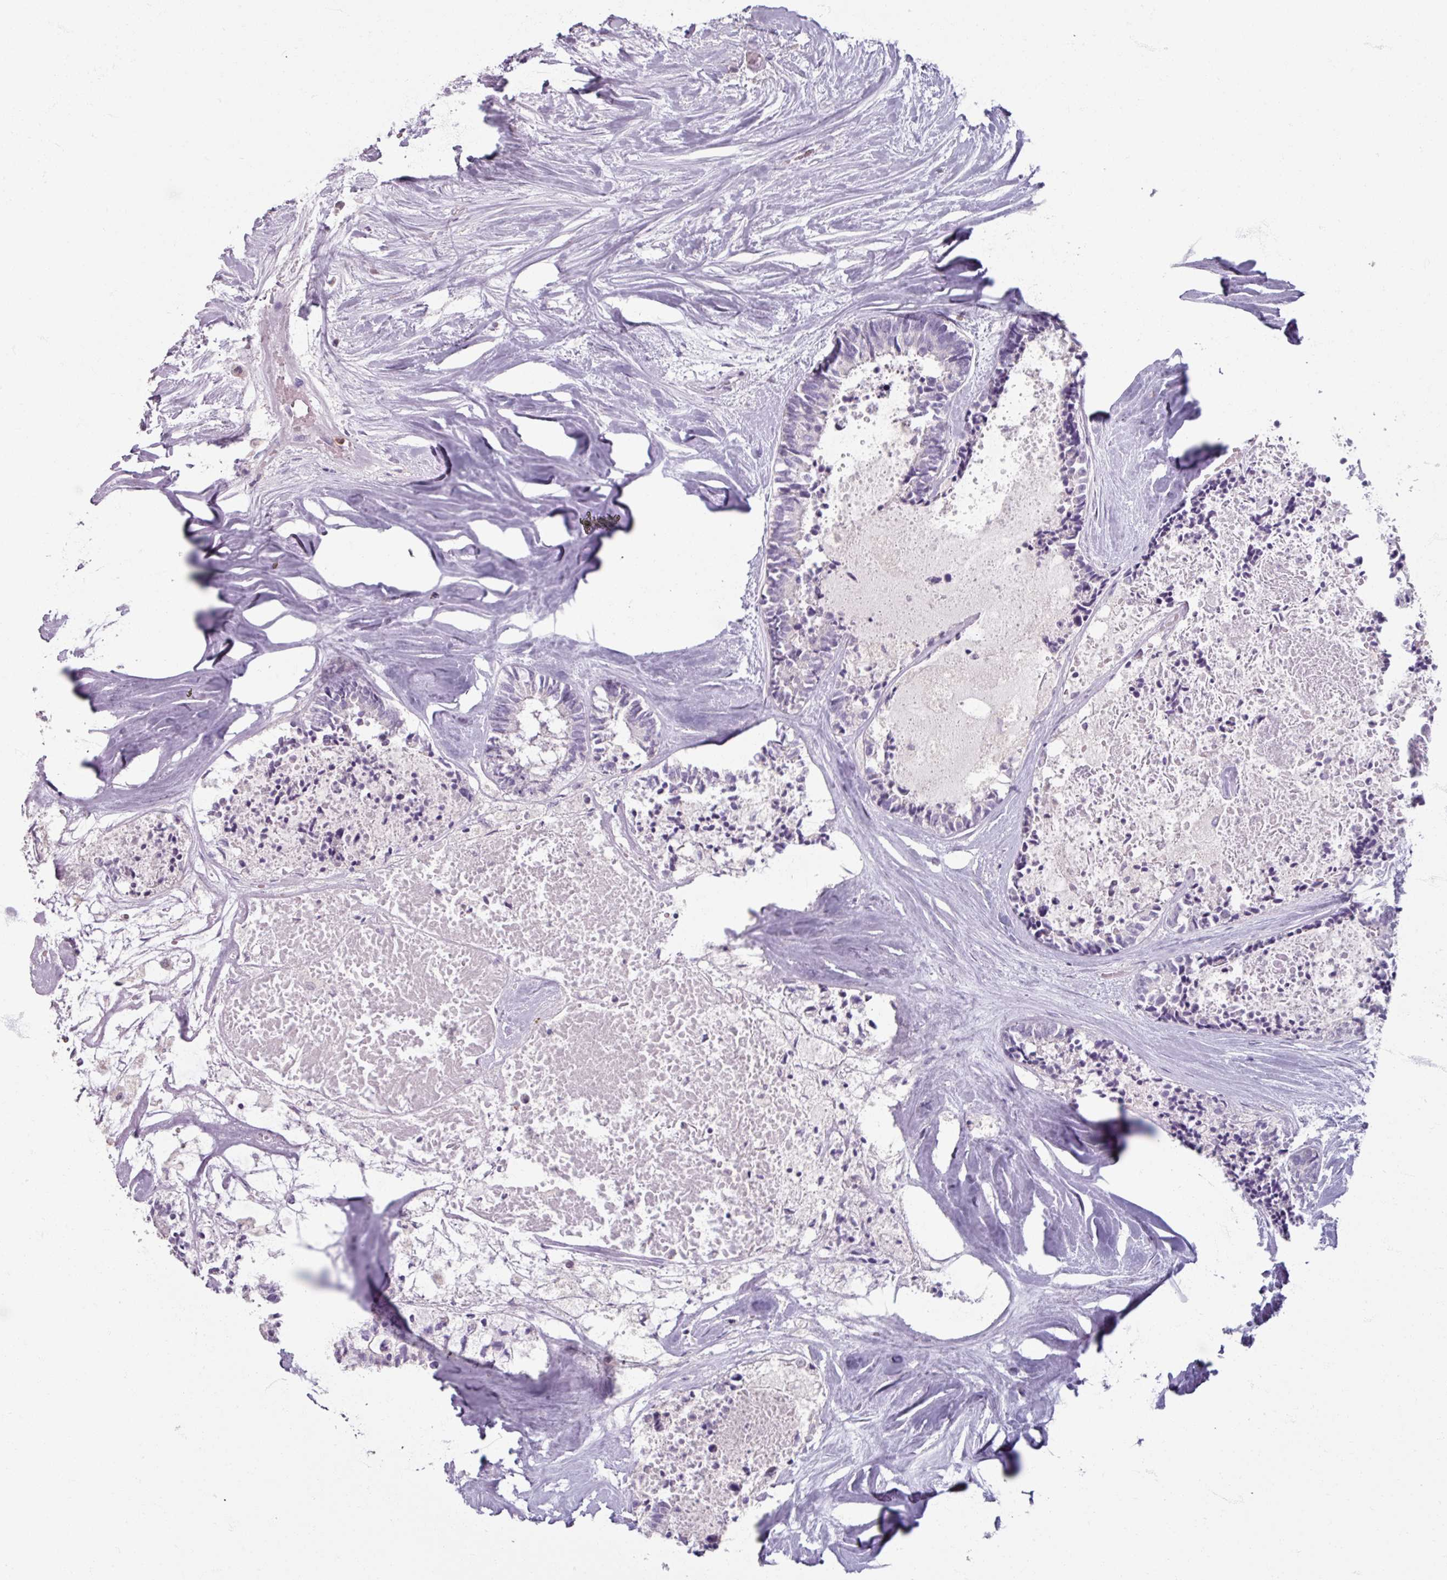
{"staining": {"intensity": "negative", "quantity": "none", "location": "none"}, "tissue": "colorectal cancer", "cell_type": "Tumor cells", "image_type": "cancer", "snomed": [{"axis": "morphology", "description": "Adenocarcinoma, NOS"}, {"axis": "topography", "description": "Colon"}, {"axis": "topography", "description": "Rectum"}], "caption": "An image of human colorectal adenocarcinoma is negative for staining in tumor cells.", "gene": "PTPRC", "patient": {"sex": "male", "age": 57}}